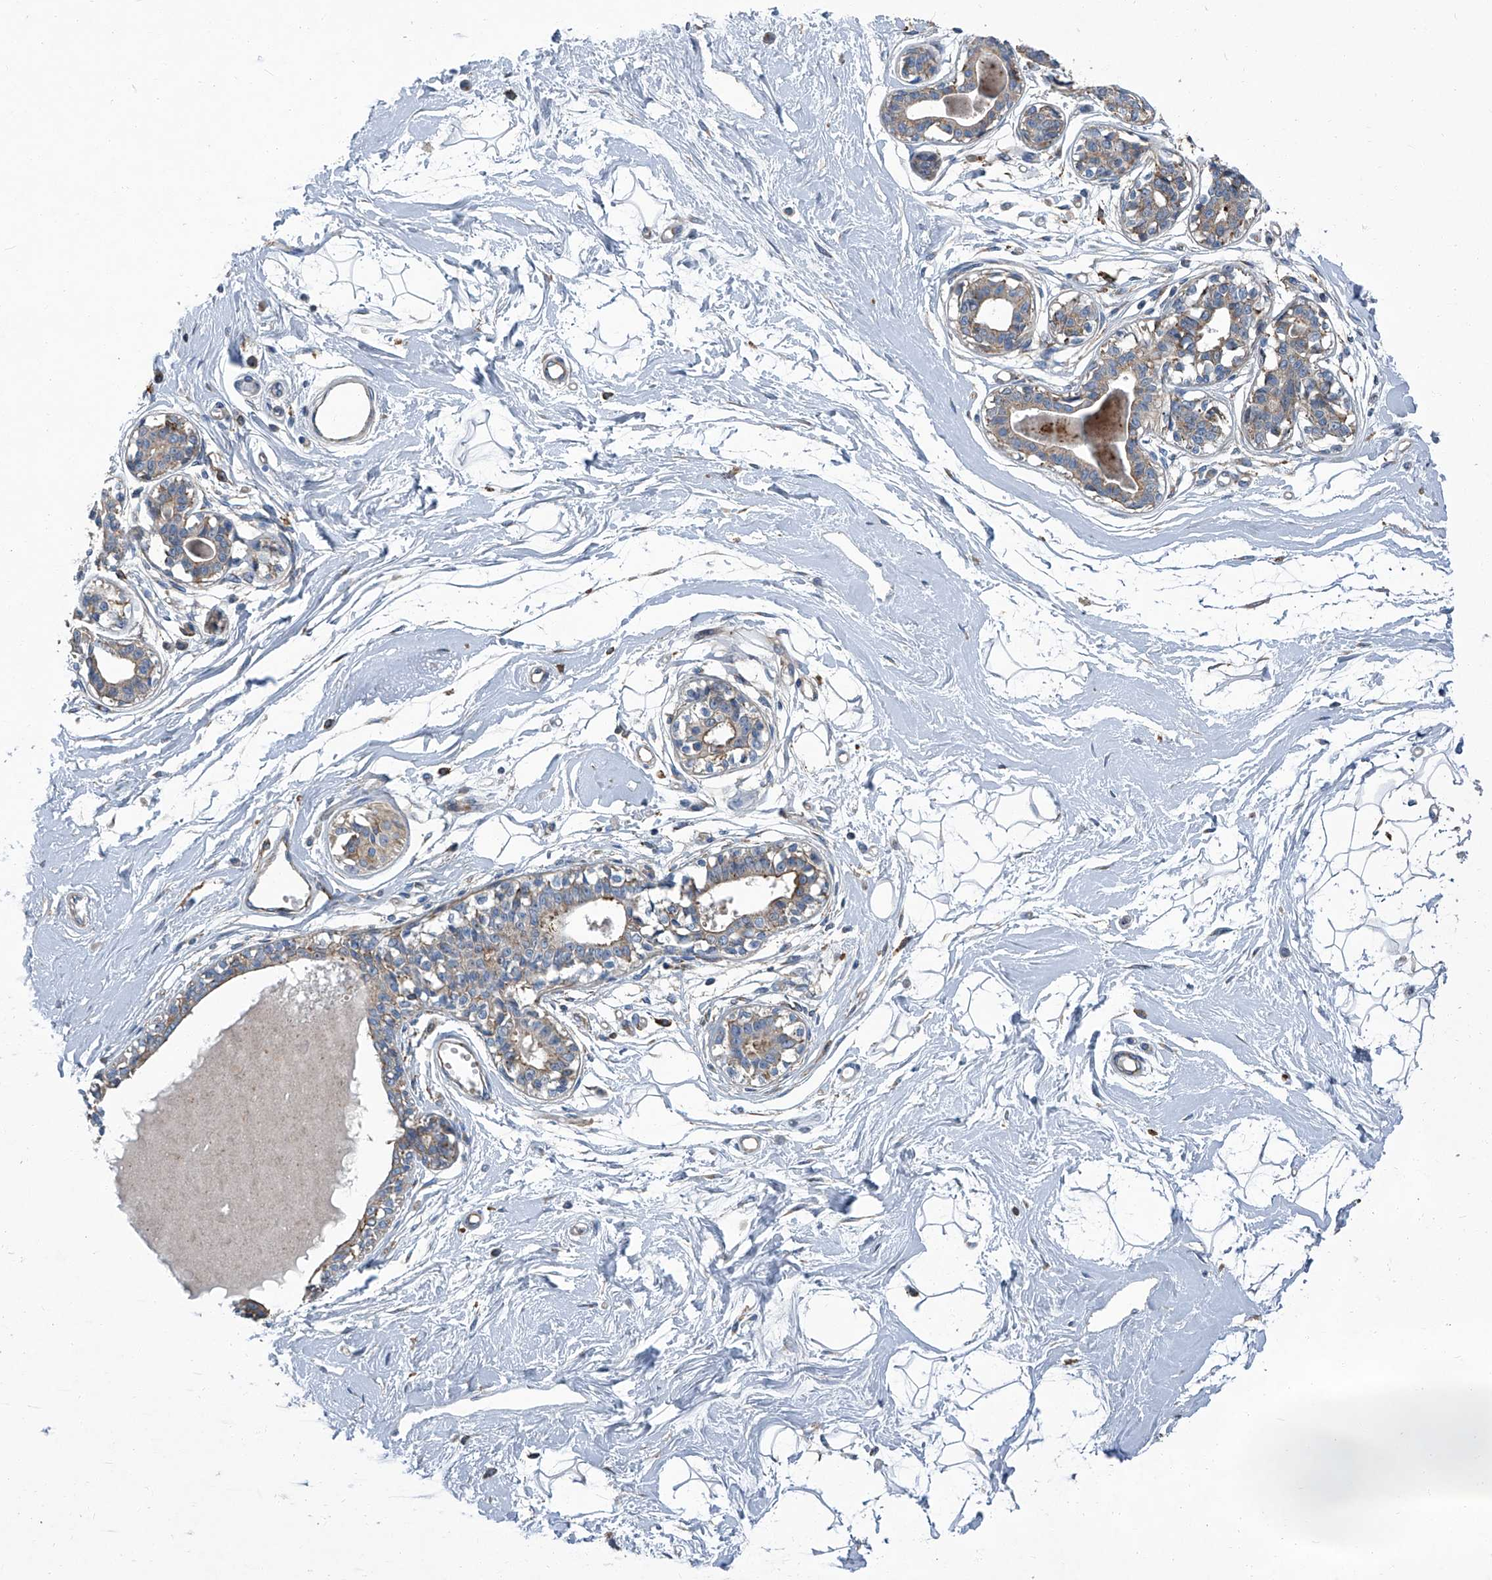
{"staining": {"intensity": "negative", "quantity": "none", "location": "none"}, "tissue": "breast", "cell_type": "Adipocytes", "image_type": "normal", "snomed": [{"axis": "morphology", "description": "Normal tissue, NOS"}, {"axis": "topography", "description": "Breast"}], "caption": "Image shows no significant protein expression in adipocytes of benign breast.", "gene": "PIGH", "patient": {"sex": "female", "age": 45}}